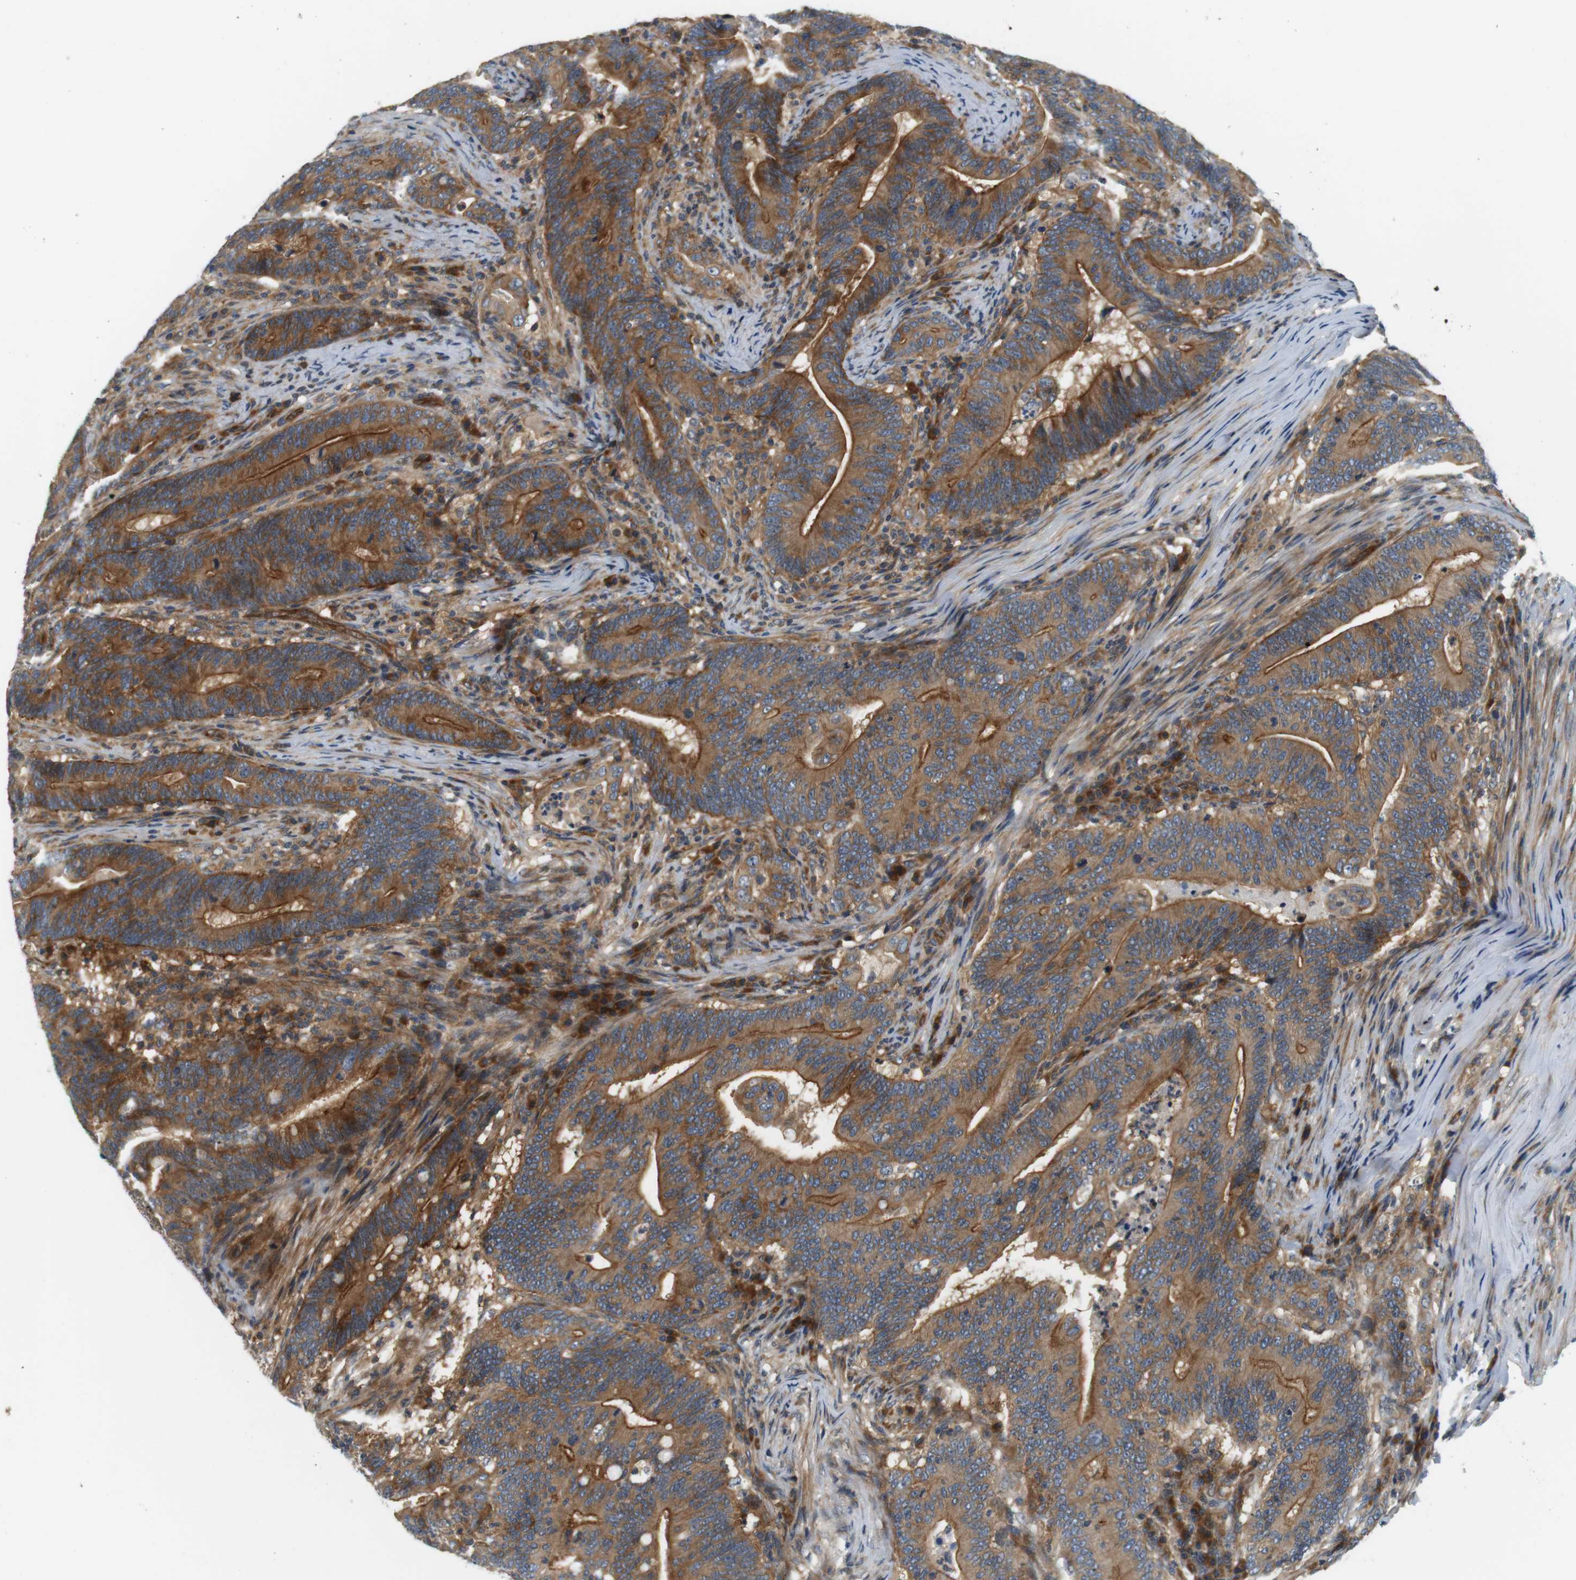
{"staining": {"intensity": "moderate", "quantity": ">75%", "location": "cytoplasmic/membranous"}, "tissue": "colorectal cancer", "cell_type": "Tumor cells", "image_type": "cancer", "snomed": [{"axis": "morphology", "description": "Normal tissue, NOS"}, {"axis": "morphology", "description": "Adenocarcinoma, NOS"}, {"axis": "topography", "description": "Colon"}], "caption": "An immunohistochemistry (IHC) image of tumor tissue is shown. Protein staining in brown labels moderate cytoplasmic/membranous positivity in colorectal cancer (adenocarcinoma) within tumor cells.", "gene": "SH3GLB1", "patient": {"sex": "female", "age": 66}}